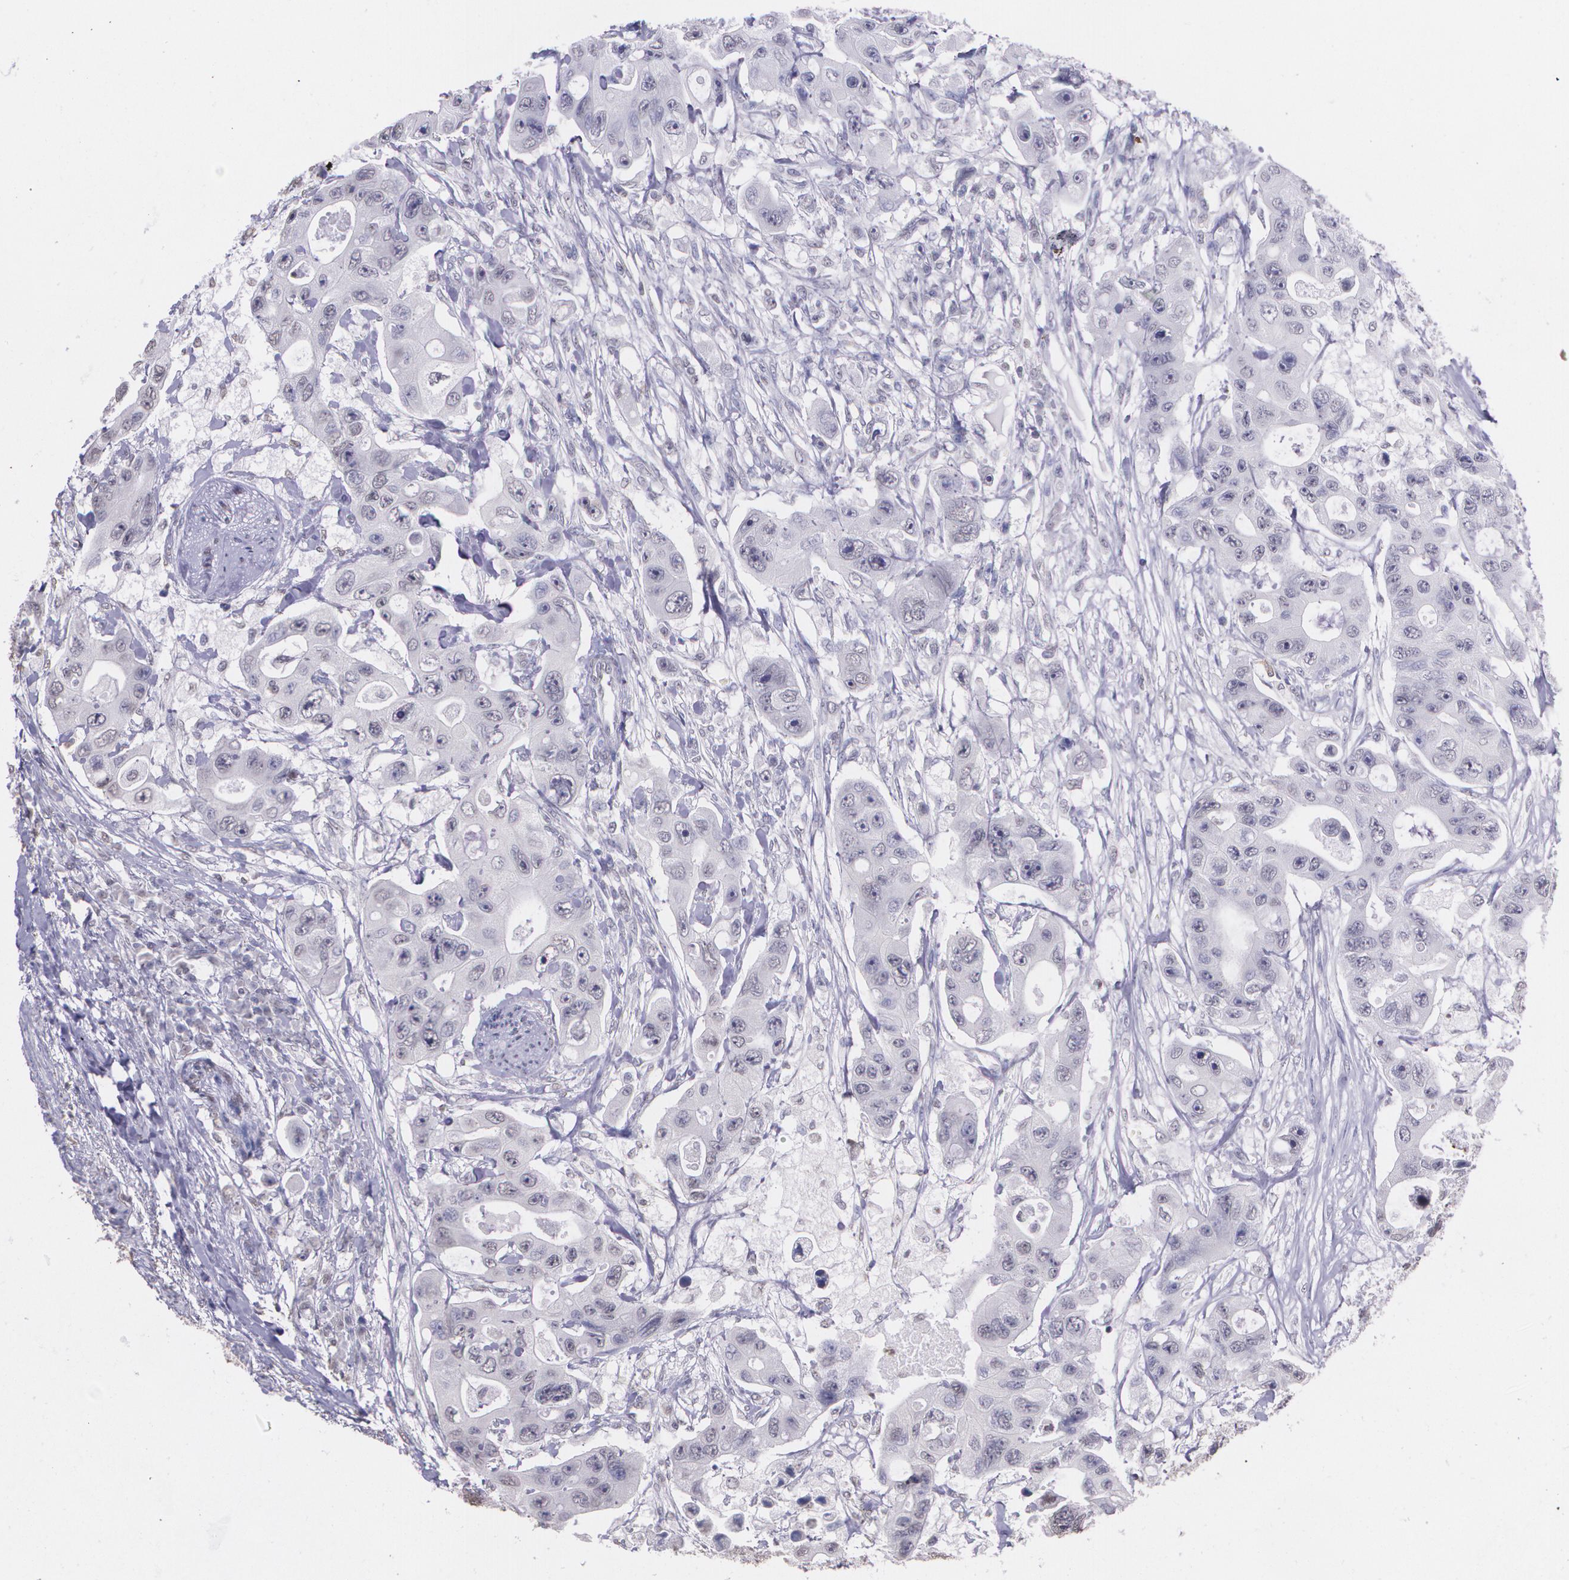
{"staining": {"intensity": "negative", "quantity": "none", "location": "none"}, "tissue": "colorectal cancer", "cell_type": "Tumor cells", "image_type": "cancer", "snomed": [{"axis": "morphology", "description": "Adenocarcinoma, NOS"}, {"axis": "topography", "description": "Colon"}], "caption": "Tumor cells are negative for brown protein staining in colorectal cancer (adenocarcinoma). (Brightfield microscopy of DAB immunohistochemistry at high magnification).", "gene": "RTN1", "patient": {"sex": "female", "age": 46}}